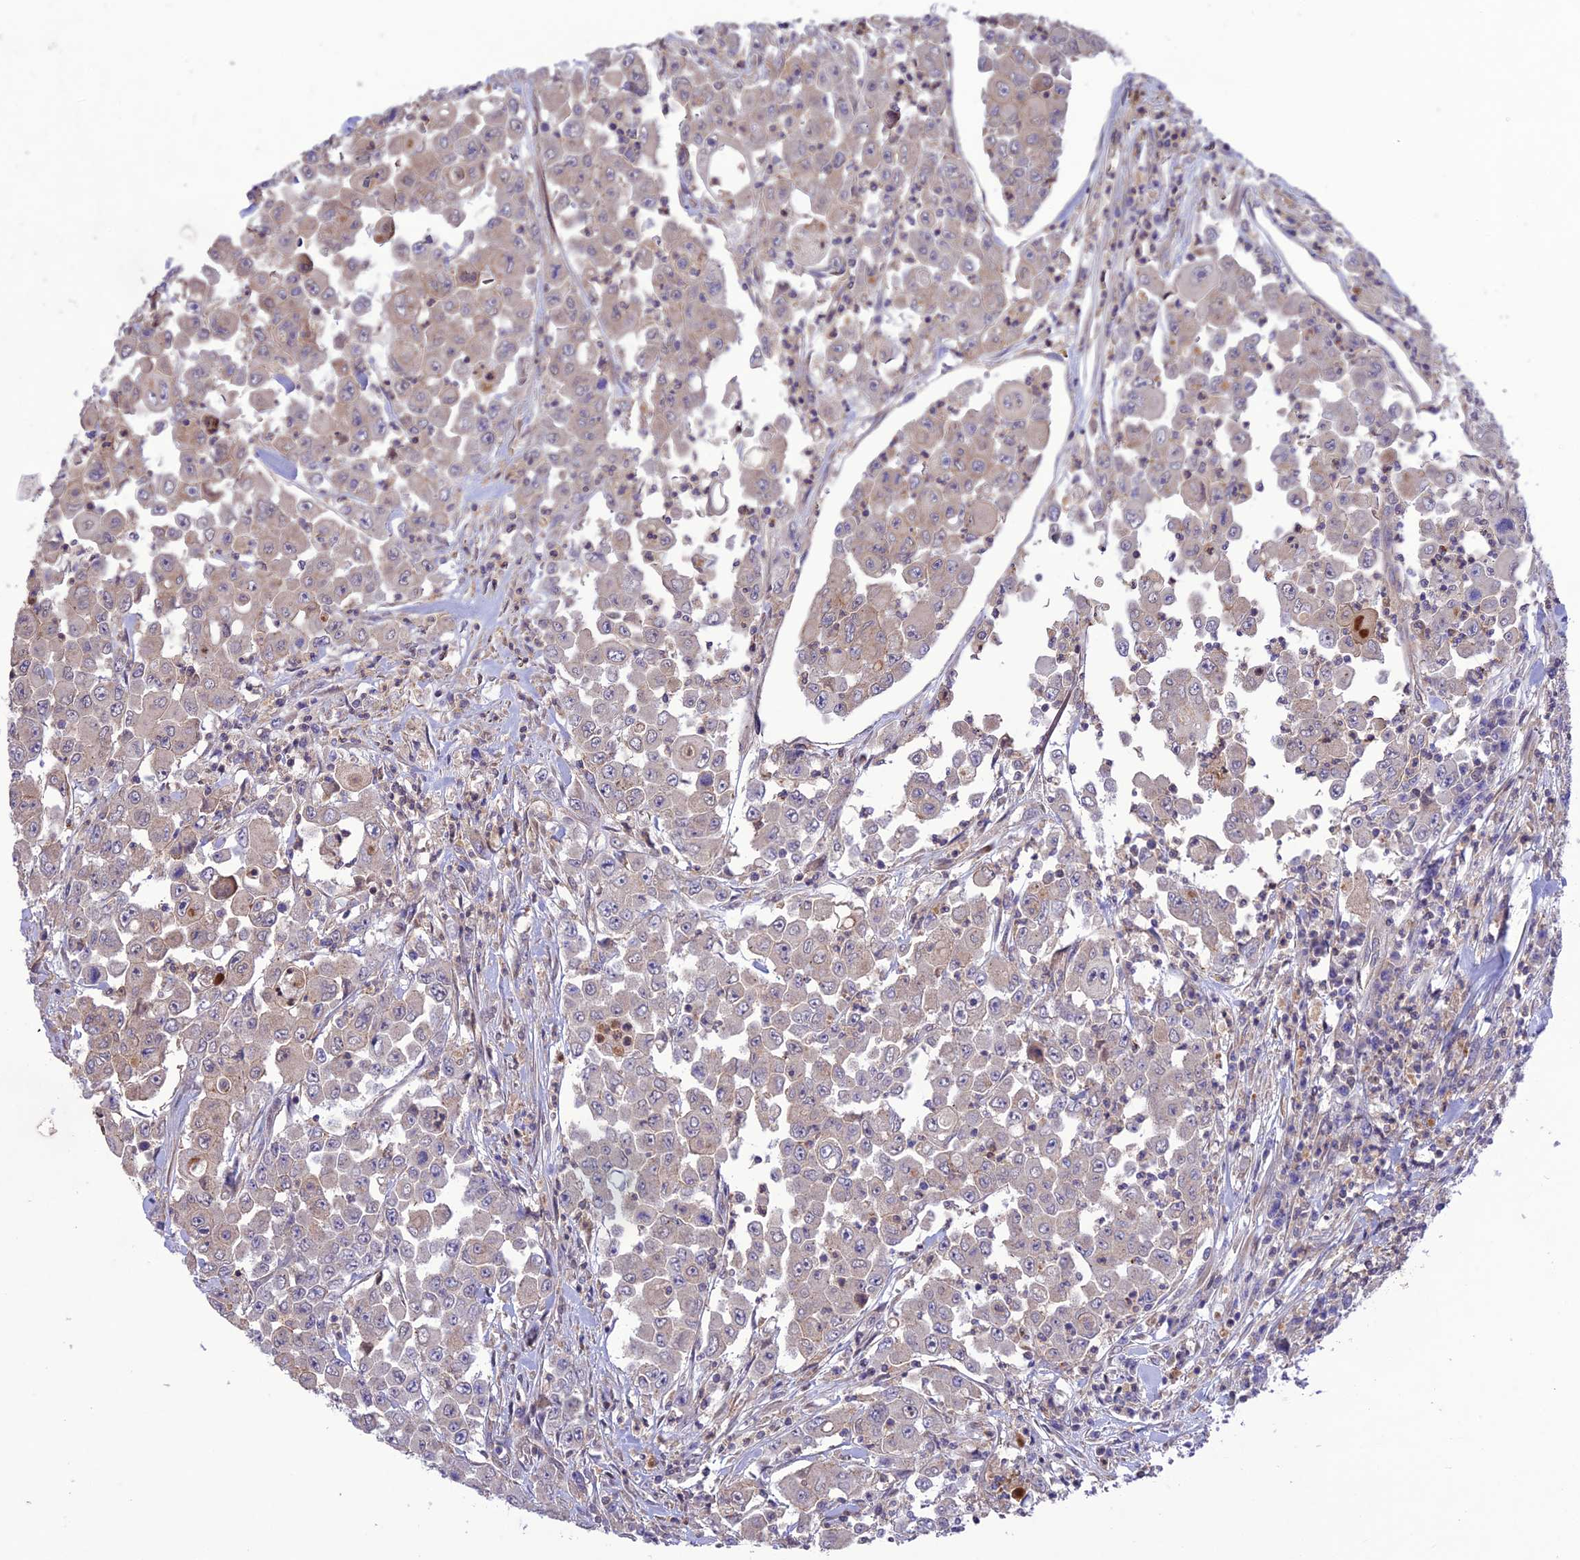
{"staining": {"intensity": "weak", "quantity": "25%-75%", "location": "cytoplasmic/membranous"}, "tissue": "colorectal cancer", "cell_type": "Tumor cells", "image_type": "cancer", "snomed": [{"axis": "morphology", "description": "Adenocarcinoma, NOS"}, {"axis": "topography", "description": "Colon"}], "caption": "The photomicrograph displays immunohistochemical staining of adenocarcinoma (colorectal). There is weak cytoplasmic/membranous staining is identified in approximately 25%-75% of tumor cells. (DAB (3,3'-diaminobenzidine) IHC, brown staining for protein, blue staining for nuclei).", "gene": "FCHSD1", "patient": {"sex": "male", "age": 51}}